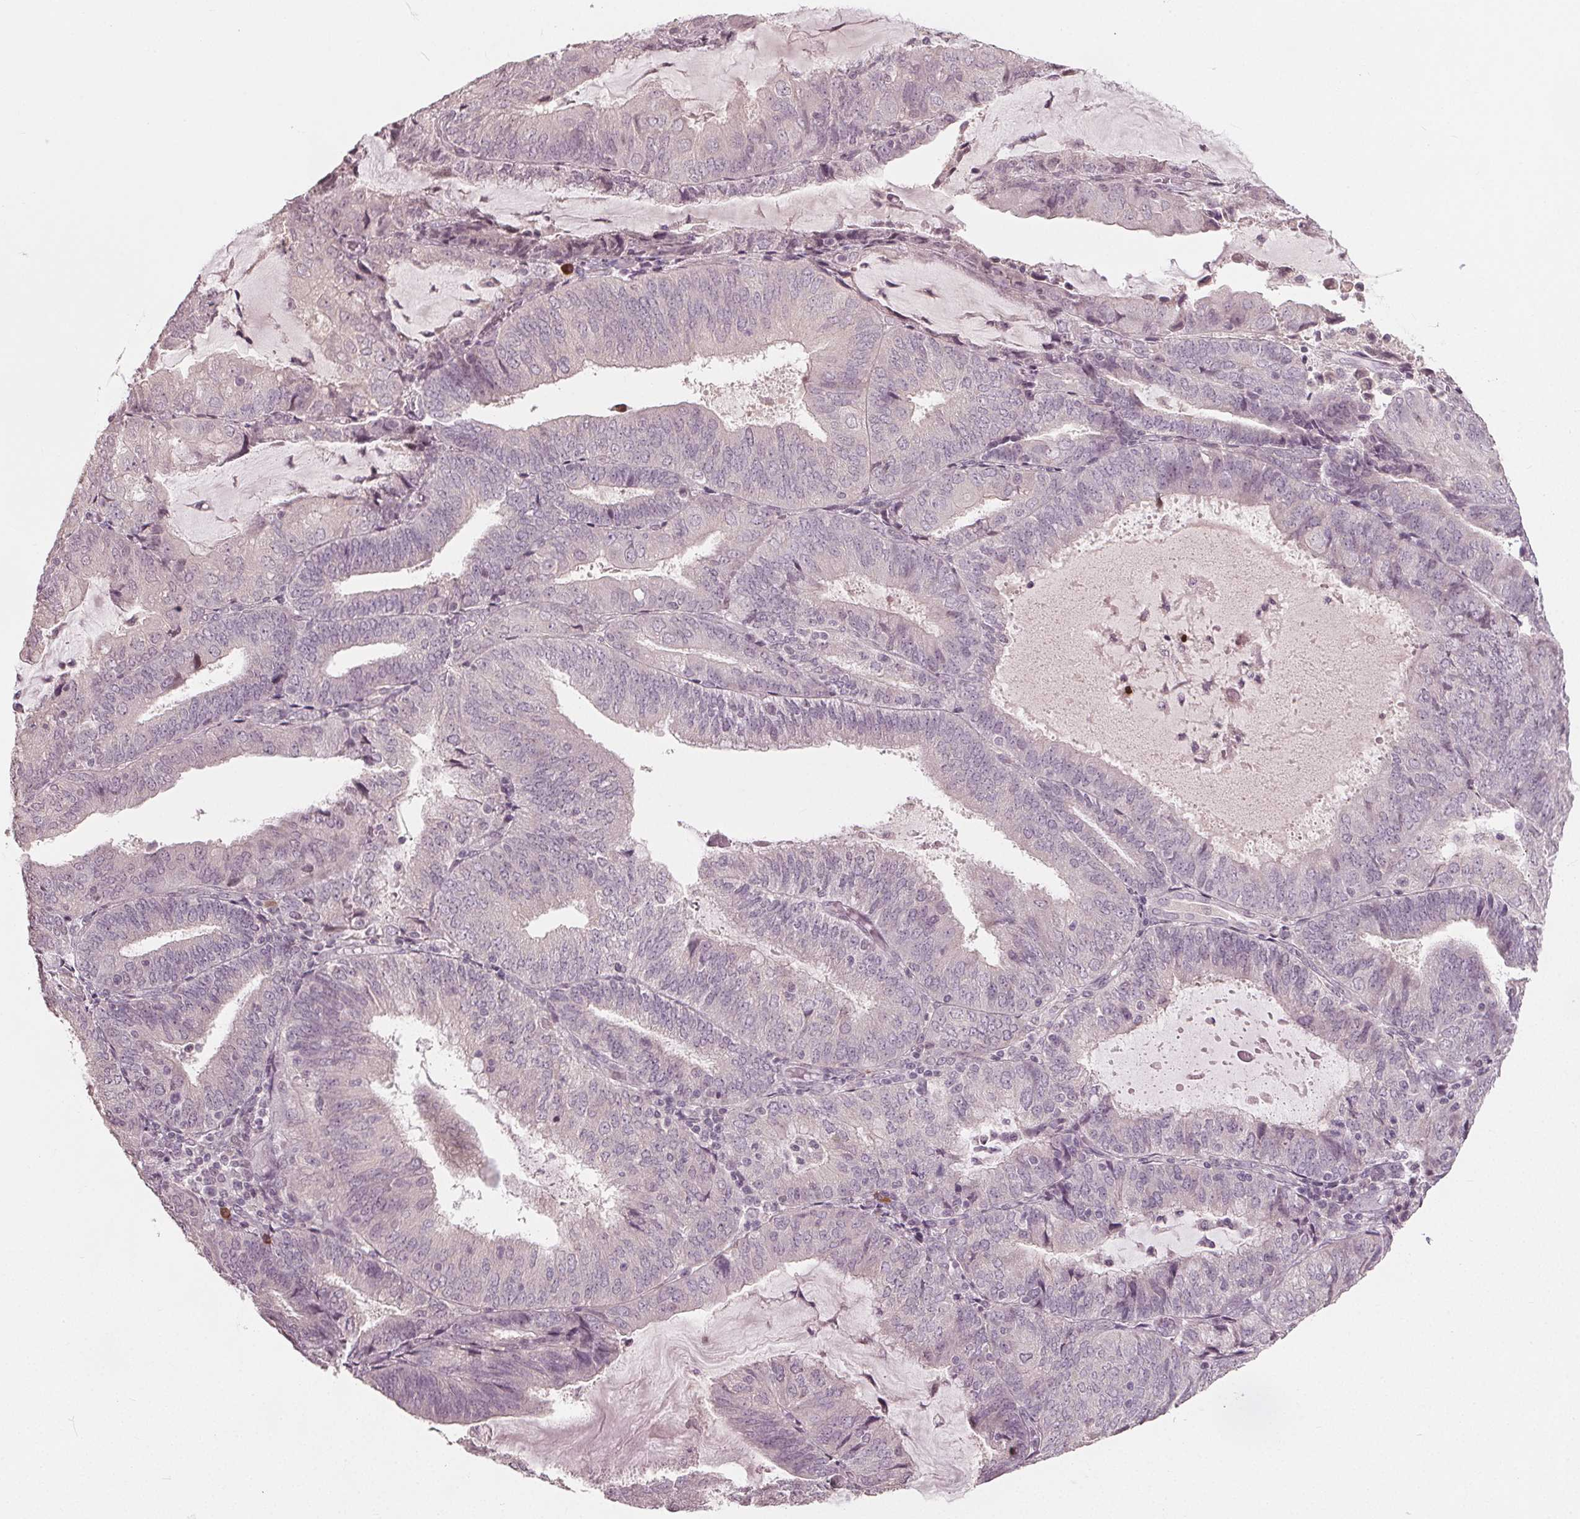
{"staining": {"intensity": "negative", "quantity": "none", "location": "none"}, "tissue": "endometrial cancer", "cell_type": "Tumor cells", "image_type": "cancer", "snomed": [{"axis": "morphology", "description": "Adenocarcinoma, NOS"}, {"axis": "topography", "description": "Endometrium"}], "caption": "An IHC histopathology image of endometrial cancer is shown. There is no staining in tumor cells of endometrial cancer.", "gene": "CXCL16", "patient": {"sex": "female", "age": 81}}